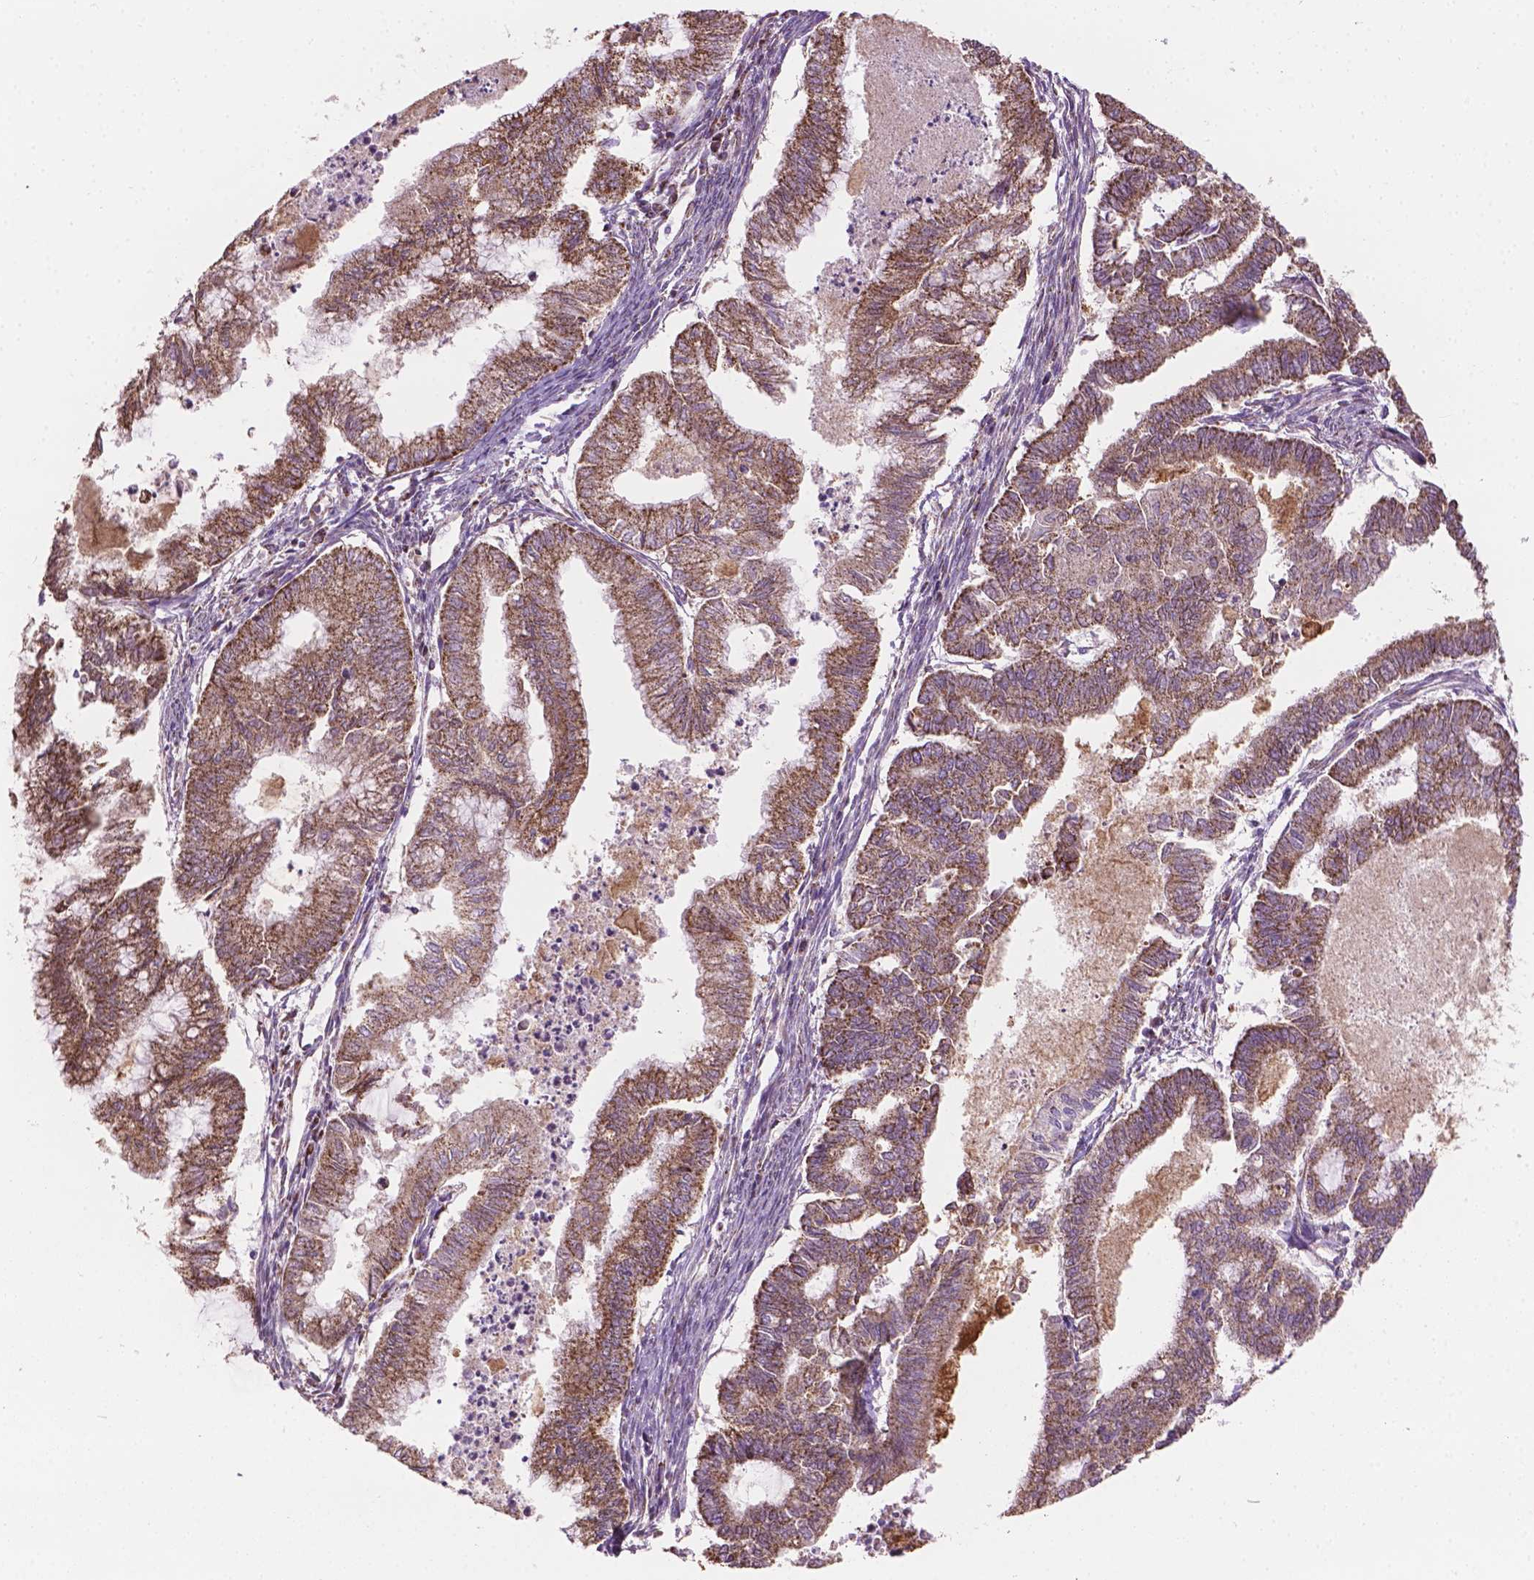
{"staining": {"intensity": "moderate", "quantity": ">75%", "location": "cytoplasmic/membranous"}, "tissue": "endometrial cancer", "cell_type": "Tumor cells", "image_type": "cancer", "snomed": [{"axis": "morphology", "description": "Adenocarcinoma, NOS"}, {"axis": "topography", "description": "Endometrium"}], "caption": "Moderate cytoplasmic/membranous staining for a protein is identified in approximately >75% of tumor cells of endometrial cancer using immunohistochemistry (IHC).", "gene": "PIBF1", "patient": {"sex": "female", "age": 79}}